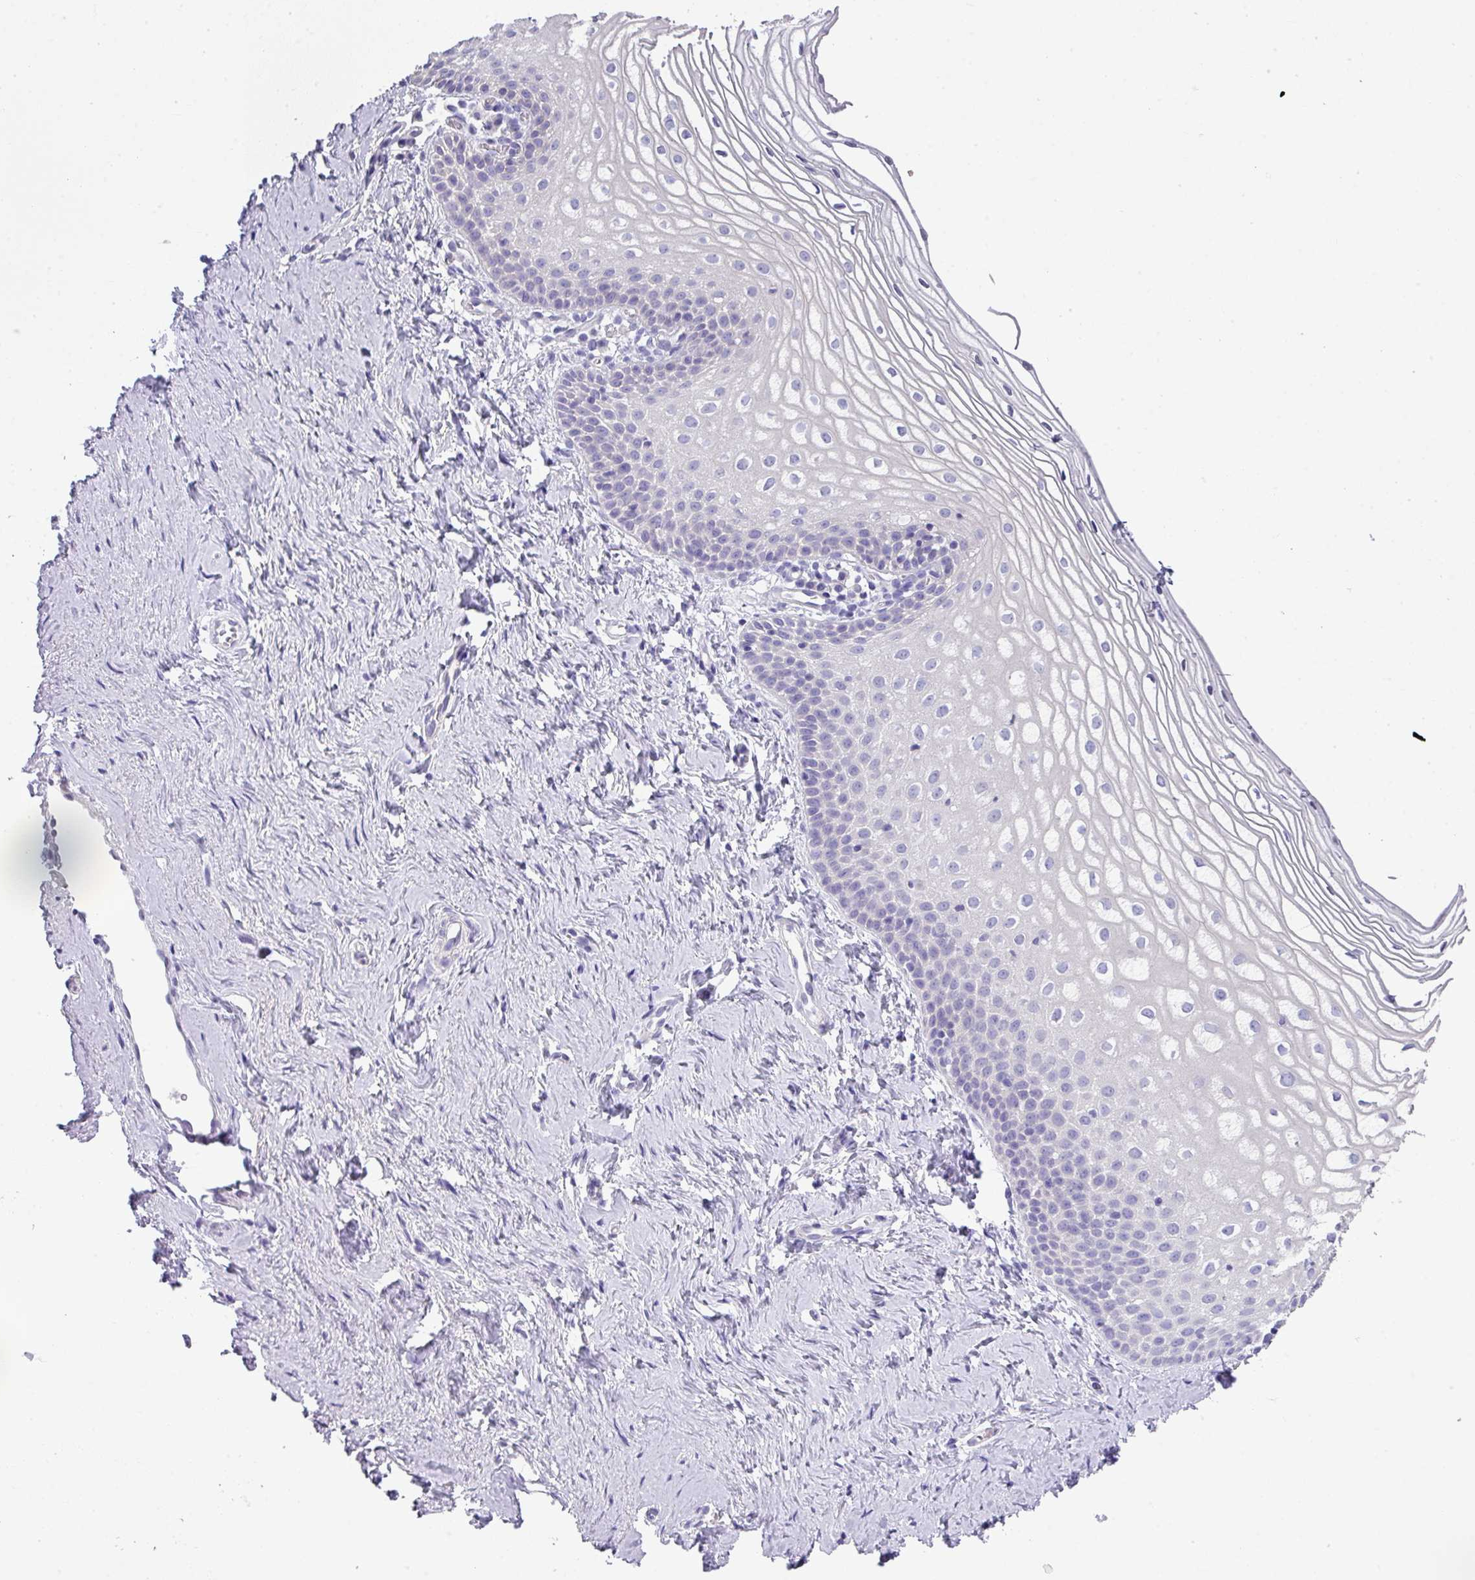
{"staining": {"intensity": "negative", "quantity": "none", "location": "none"}, "tissue": "vagina", "cell_type": "Squamous epithelial cells", "image_type": "normal", "snomed": [{"axis": "morphology", "description": "Normal tissue, NOS"}, {"axis": "topography", "description": "Vagina"}], "caption": "Squamous epithelial cells show no significant positivity in normal vagina.", "gene": "PALS2", "patient": {"sex": "female", "age": 56}}